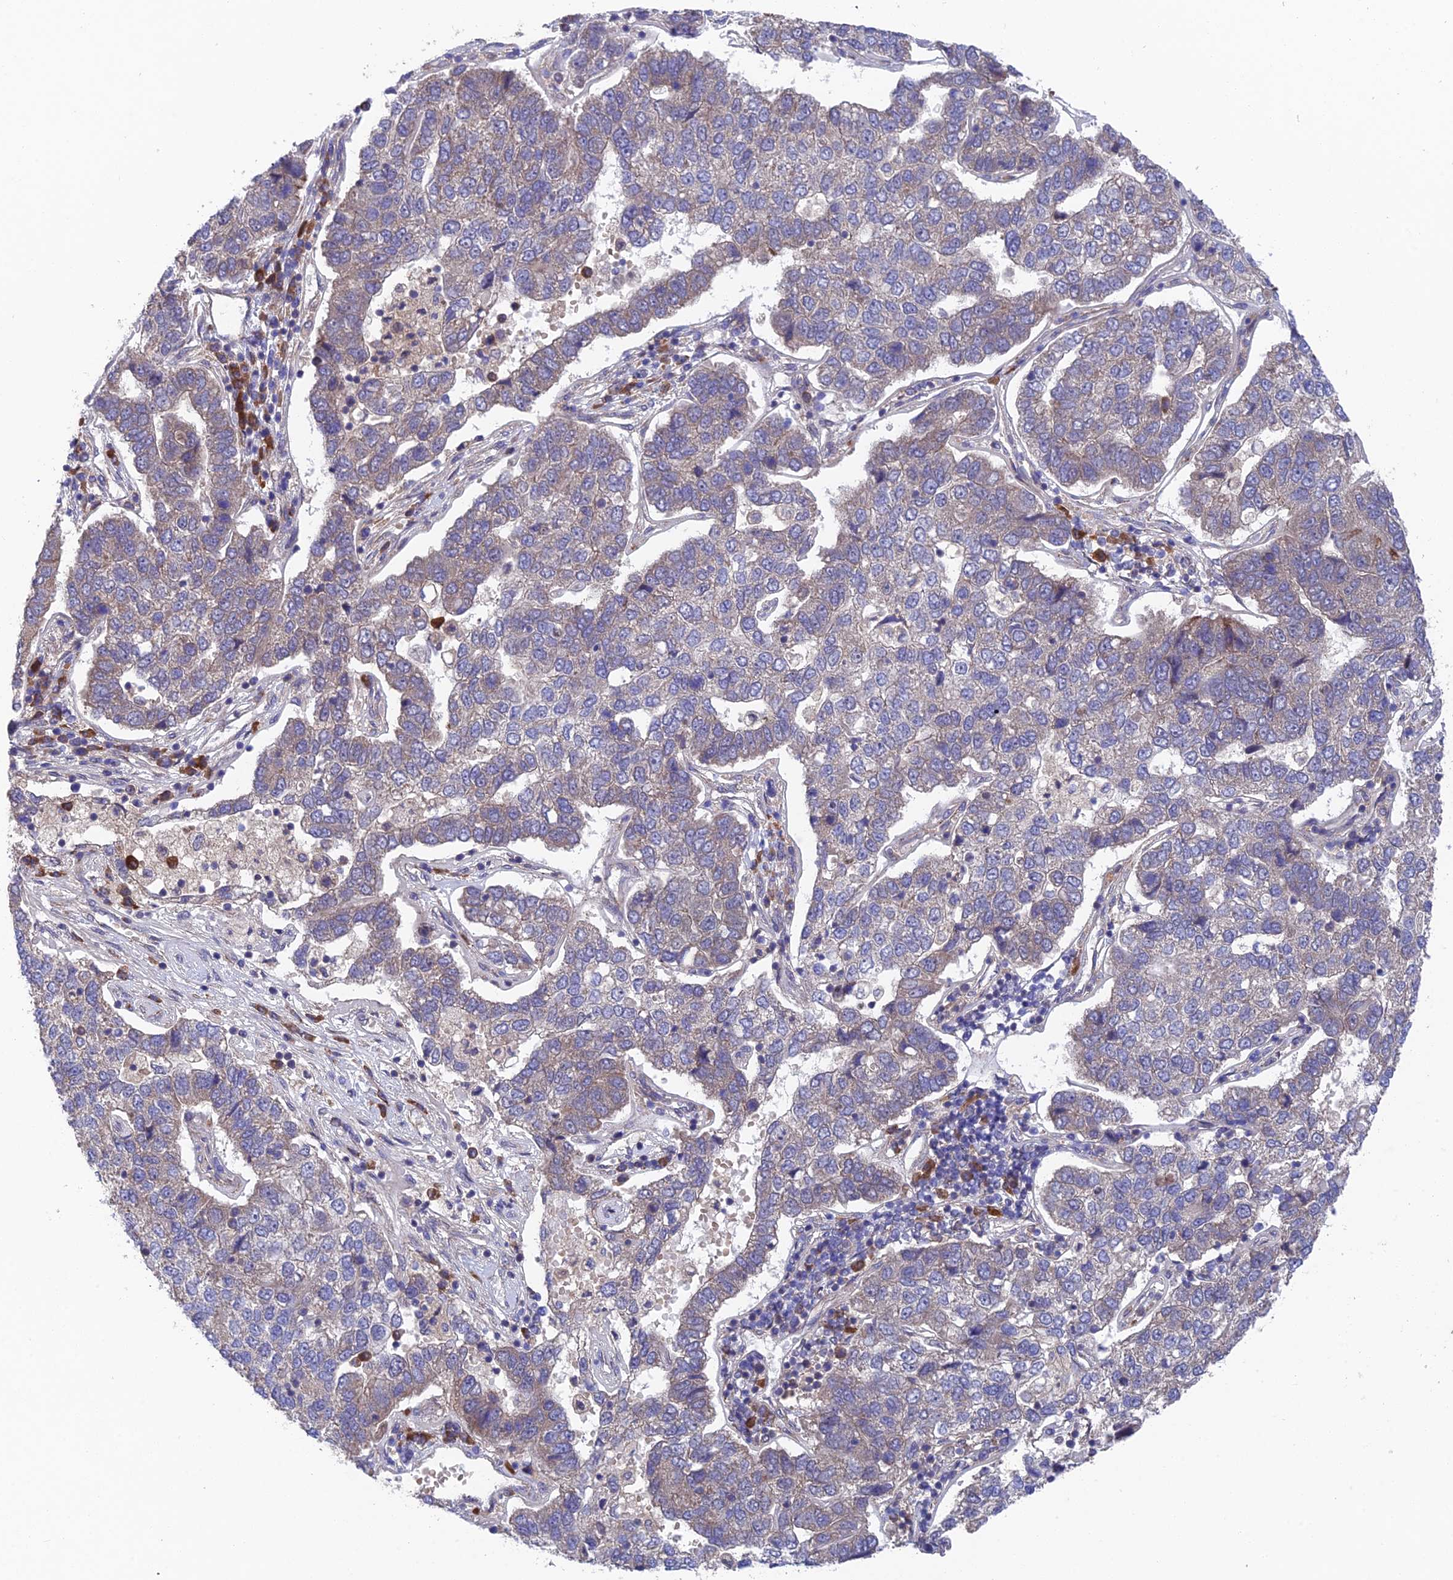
{"staining": {"intensity": "weak", "quantity": "<25%", "location": "cytoplasmic/membranous"}, "tissue": "pancreatic cancer", "cell_type": "Tumor cells", "image_type": "cancer", "snomed": [{"axis": "morphology", "description": "Adenocarcinoma, NOS"}, {"axis": "topography", "description": "Pancreas"}], "caption": "DAB (3,3'-diaminobenzidine) immunohistochemical staining of pancreatic cancer (adenocarcinoma) demonstrates no significant expression in tumor cells. (Immunohistochemistry (ihc), brightfield microscopy, high magnification).", "gene": "UROS", "patient": {"sex": "female", "age": 61}}